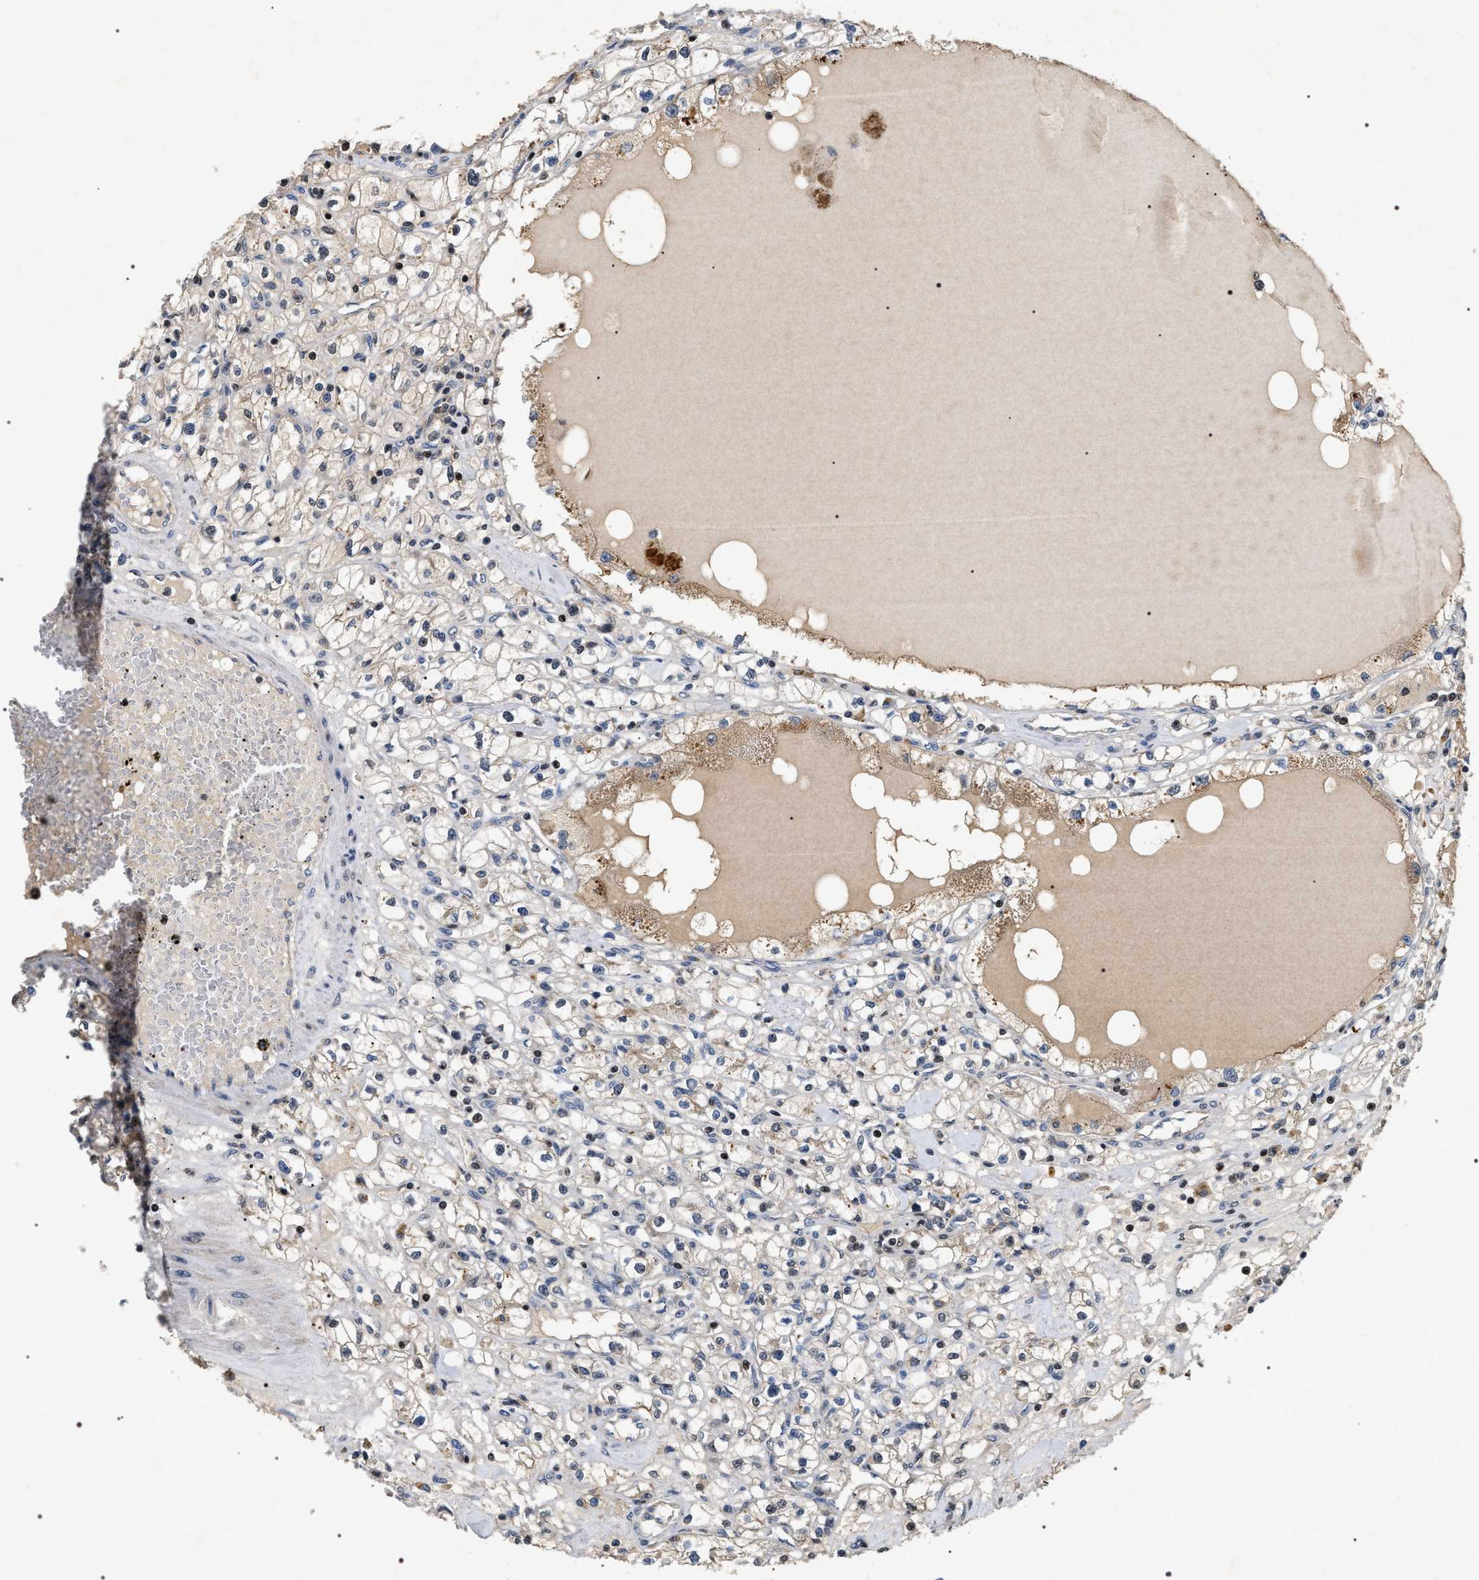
{"staining": {"intensity": "moderate", "quantity": "25%-75%", "location": "cytoplasmic/membranous,nuclear"}, "tissue": "renal cancer", "cell_type": "Tumor cells", "image_type": "cancer", "snomed": [{"axis": "morphology", "description": "Adenocarcinoma, NOS"}, {"axis": "topography", "description": "Kidney"}], "caption": "The photomicrograph demonstrates immunohistochemical staining of renal cancer. There is moderate cytoplasmic/membranous and nuclear staining is identified in approximately 25%-75% of tumor cells. (IHC, brightfield microscopy, high magnification).", "gene": "C7orf25", "patient": {"sex": "male", "age": 56}}